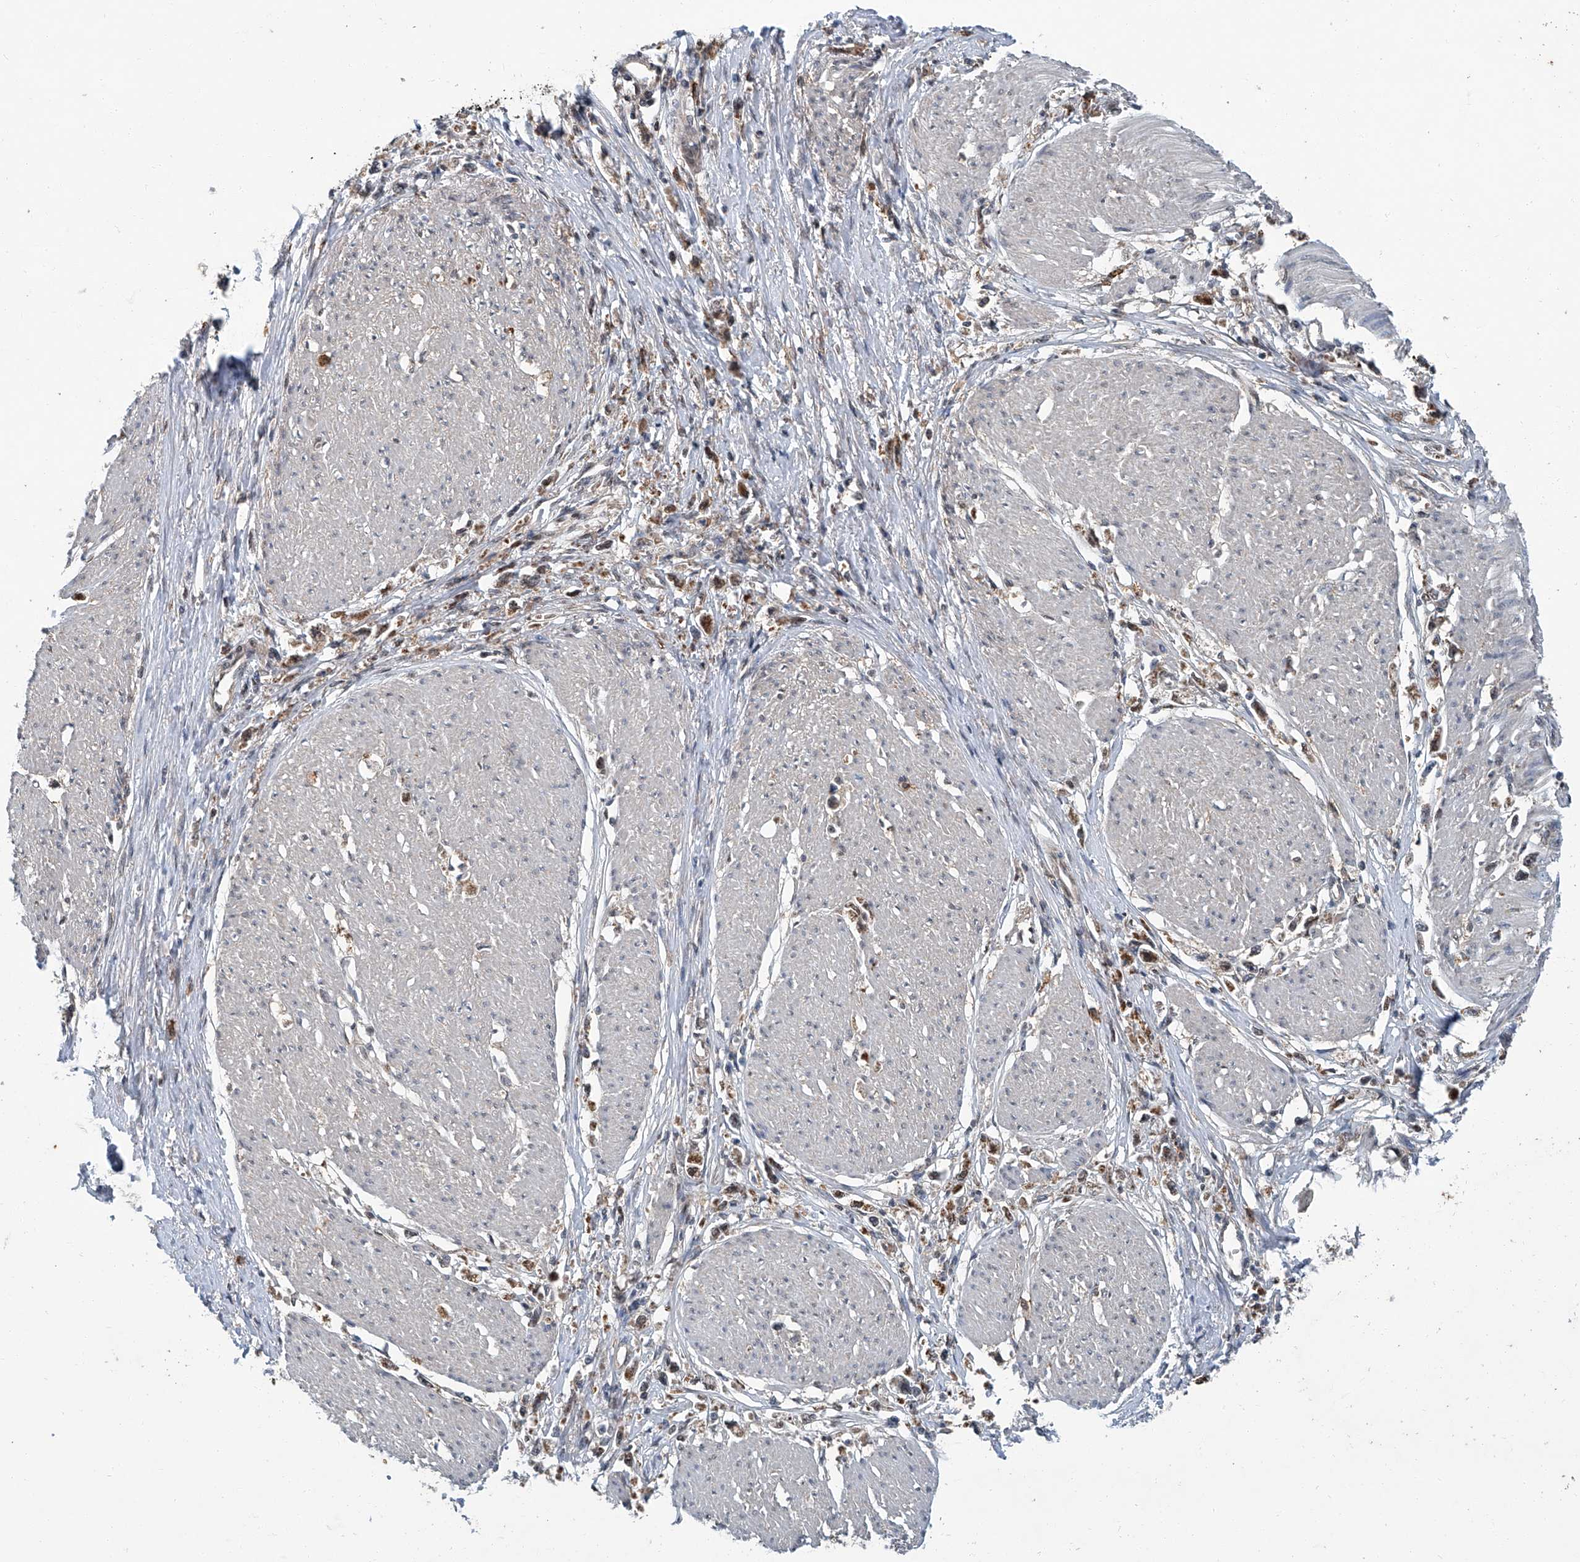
{"staining": {"intensity": "weak", "quantity": ">75%", "location": "cytoplasmic/membranous,nuclear"}, "tissue": "stomach cancer", "cell_type": "Tumor cells", "image_type": "cancer", "snomed": [{"axis": "morphology", "description": "Adenocarcinoma, NOS"}, {"axis": "topography", "description": "Stomach"}], "caption": "Tumor cells exhibit low levels of weak cytoplasmic/membranous and nuclear expression in about >75% of cells in stomach cancer.", "gene": "CLK1", "patient": {"sex": "female", "age": 59}}